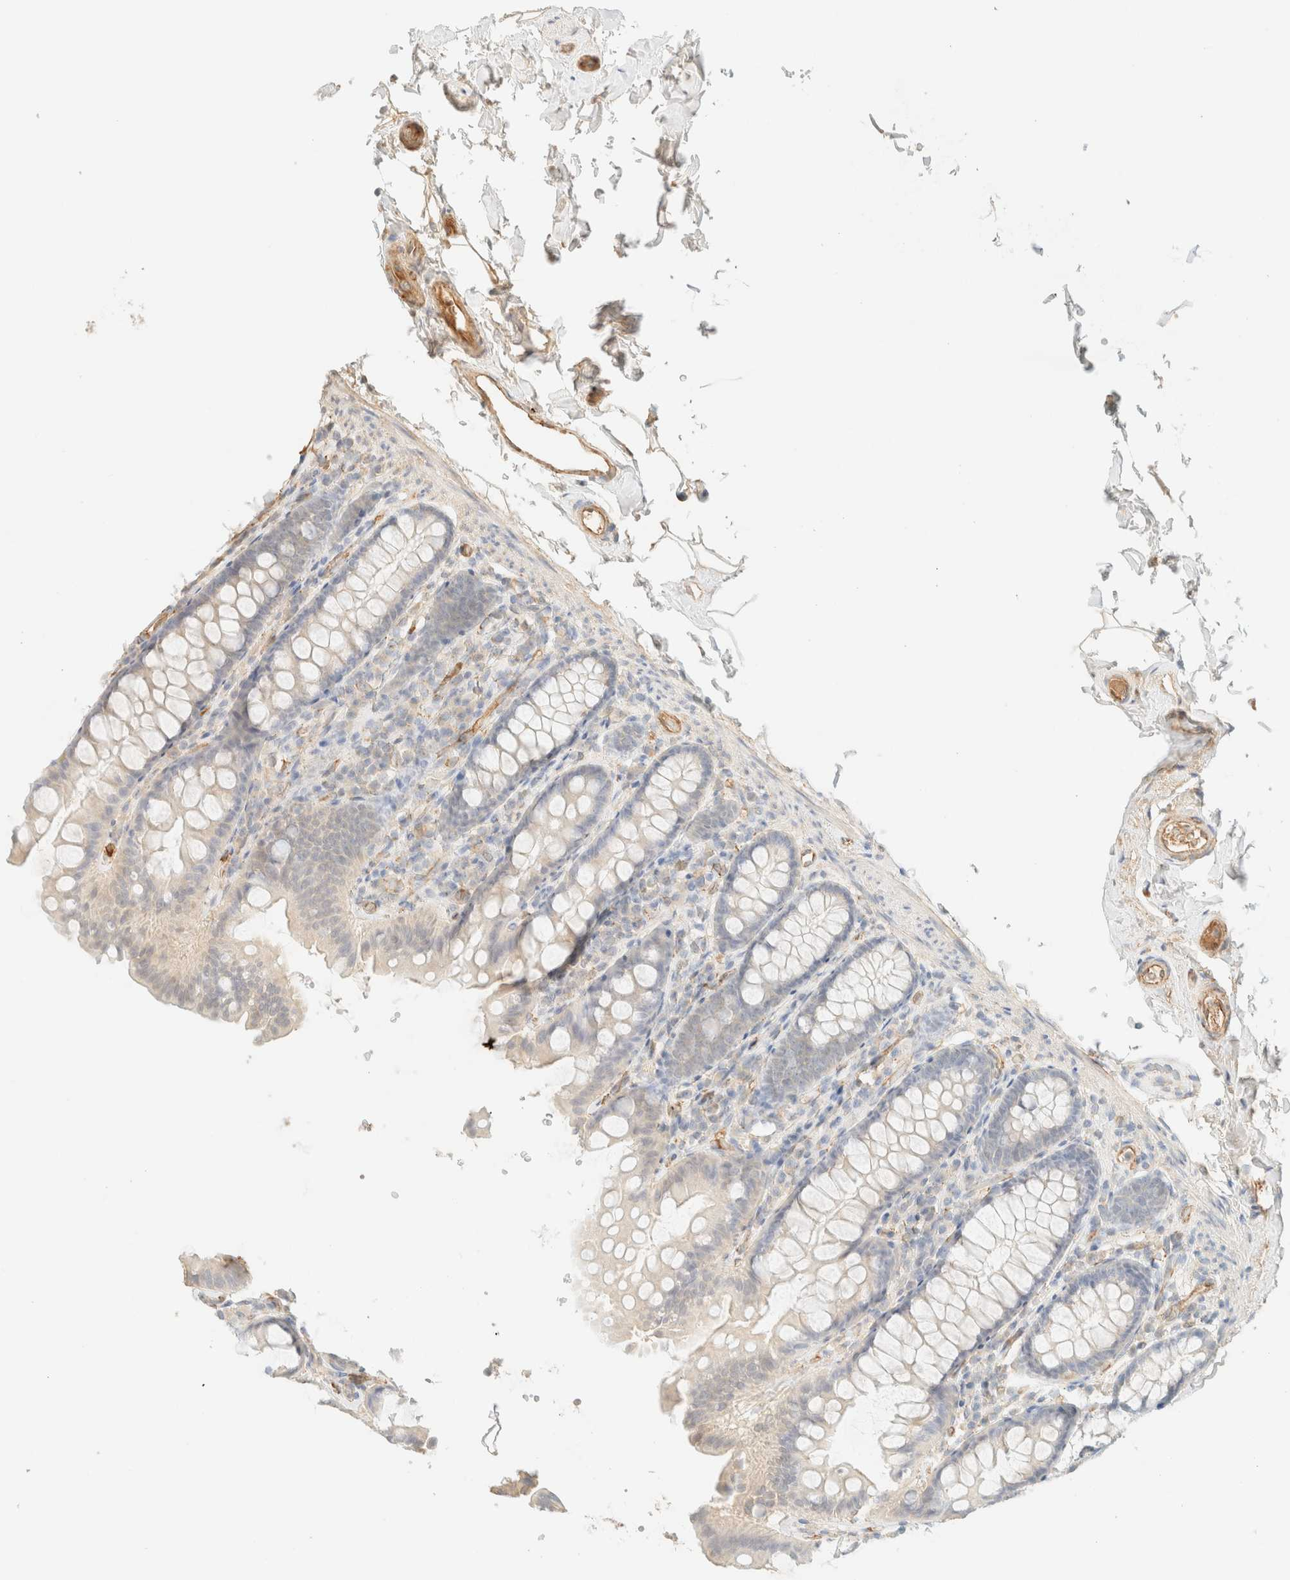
{"staining": {"intensity": "moderate", "quantity": "25%-75%", "location": "cytoplasmic/membranous"}, "tissue": "colon", "cell_type": "Endothelial cells", "image_type": "normal", "snomed": [{"axis": "morphology", "description": "Normal tissue, NOS"}, {"axis": "topography", "description": "Colon"}, {"axis": "topography", "description": "Peripheral nerve tissue"}], "caption": "Endothelial cells show medium levels of moderate cytoplasmic/membranous staining in approximately 25%-75% of cells in benign colon. (Brightfield microscopy of DAB IHC at high magnification).", "gene": "SPARCL1", "patient": {"sex": "female", "age": 61}}